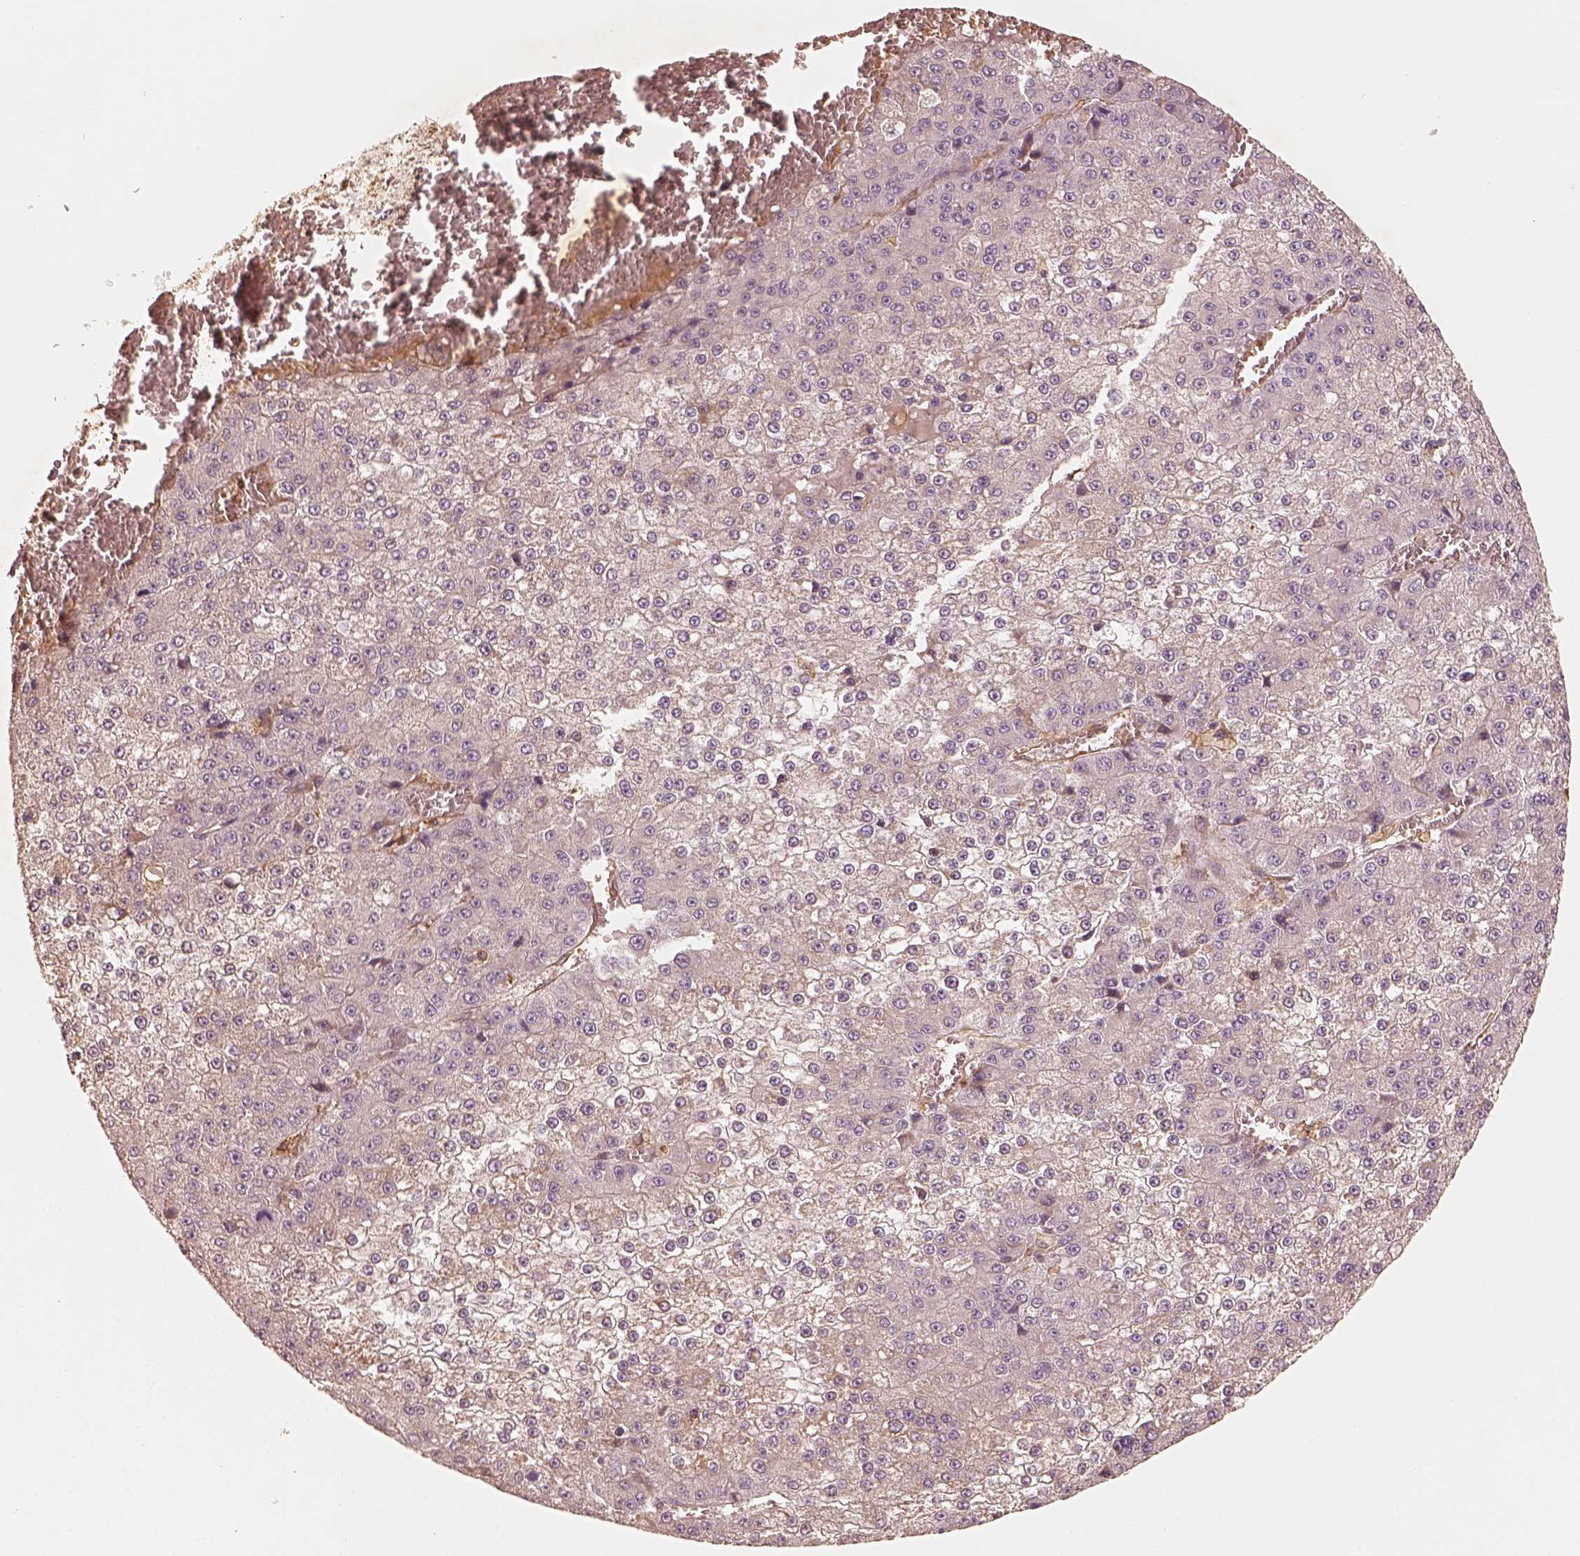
{"staining": {"intensity": "negative", "quantity": "none", "location": "none"}, "tissue": "liver cancer", "cell_type": "Tumor cells", "image_type": "cancer", "snomed": [{"axis": "morphology", "description": "Carcinoma, Hepatocellular, NOS"}, {"axis": "topography", "description": "Liver"}], "caption": "Human liver cancer stained for a protein using immunohistochemistry demonstrates no expression in tumor cells.", "gene": "FSCN1", "patient": {"sex": "female", "age": 73}}